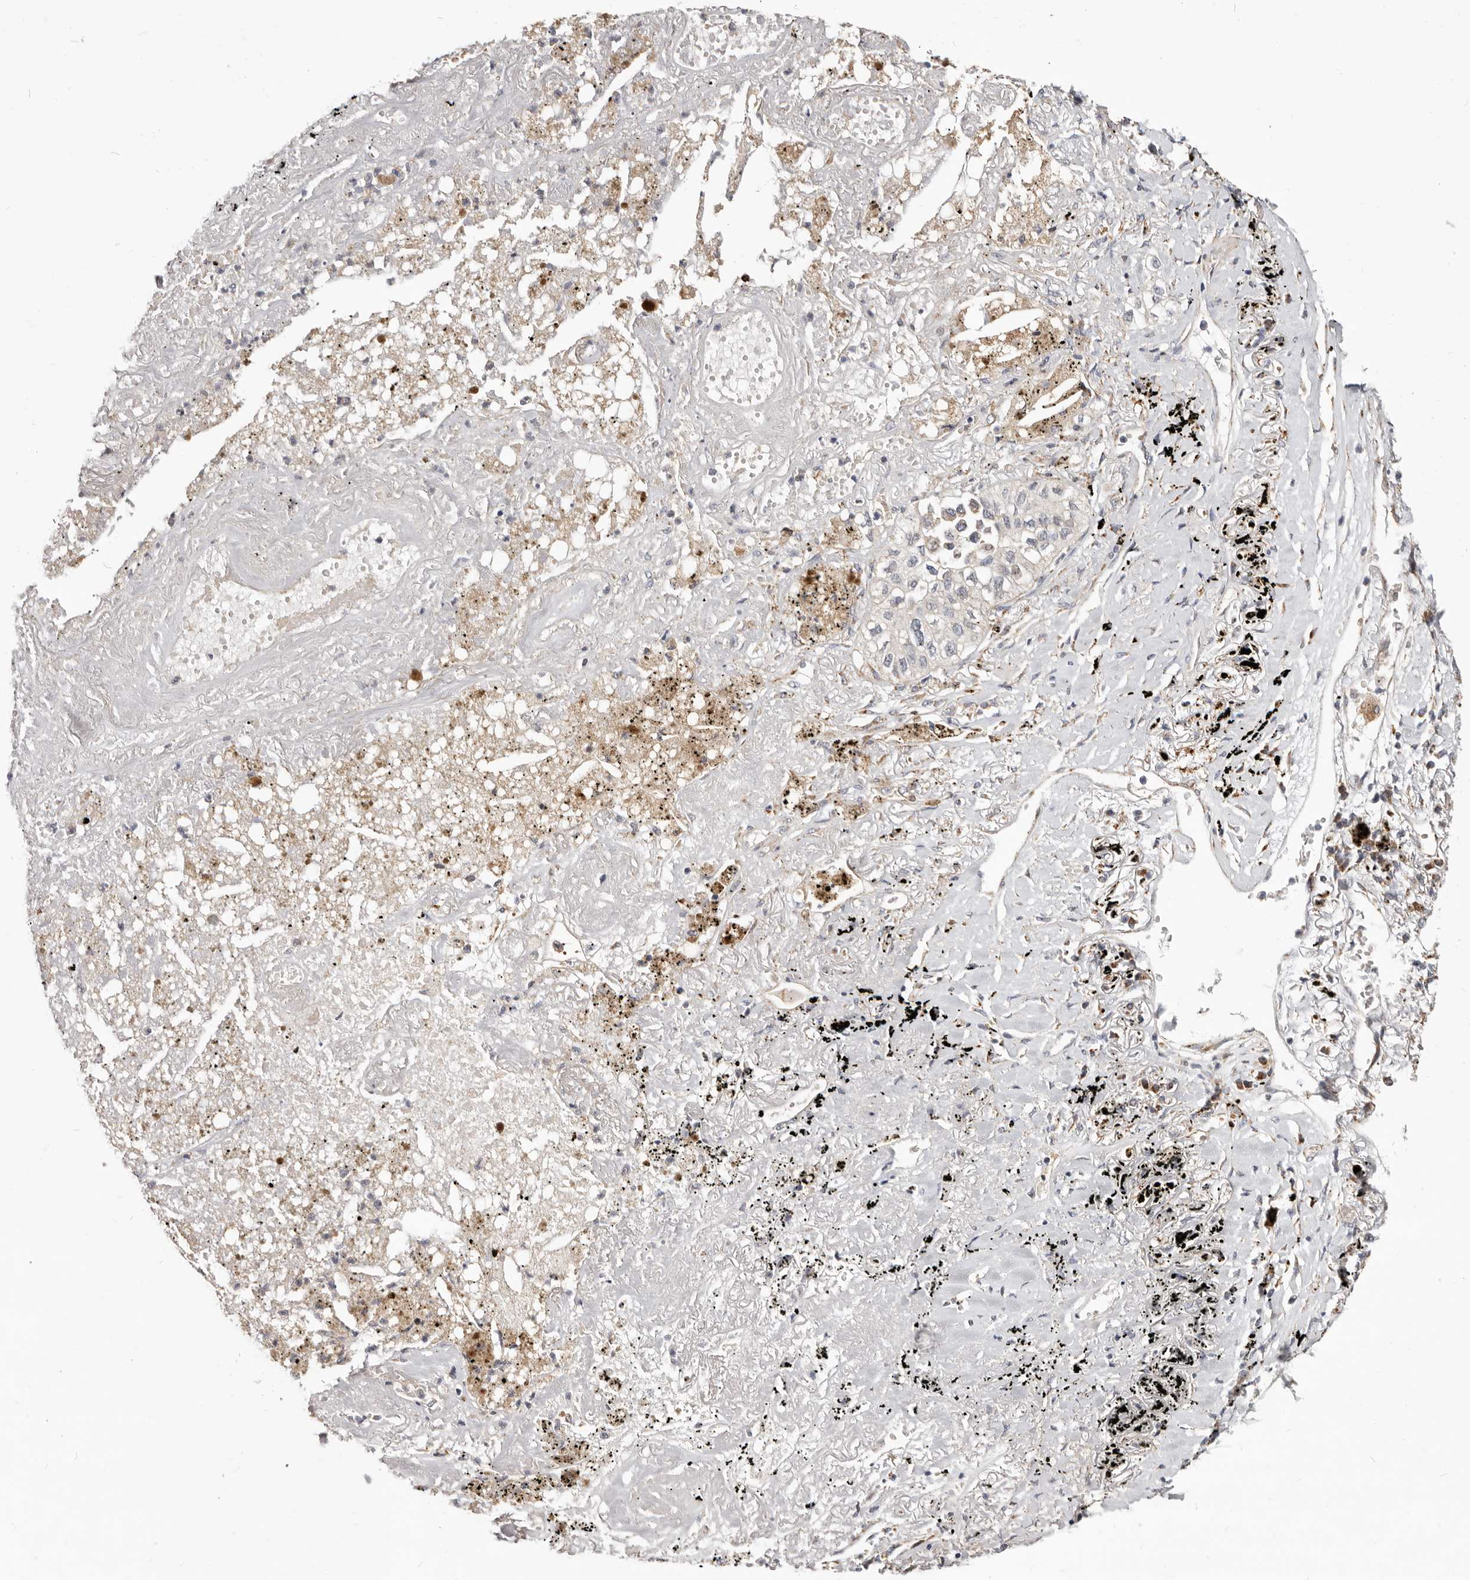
{"staining": {"intensity": "weak", "quantity": ">75%", "location": "cytoplasmic/membranous"}, "tissue": "lung cancer", "cell_type": "Tumor cells", "image_type": "cancer", "snomed": [{"axis": "morphology", "description": "Adenocarcinoma, NOS"}, {"axis": "topography", "description": "Lung"}], "caption": "Protein staining of lung cancer tissue shows weak cytoplasmic/membranous positivity in about >75% of tumor cells. (Brightfield microscopy of DAB IHC at high magnification).", "gene": "TOR3A", "patient": {"sex": "male", "age": 63}}